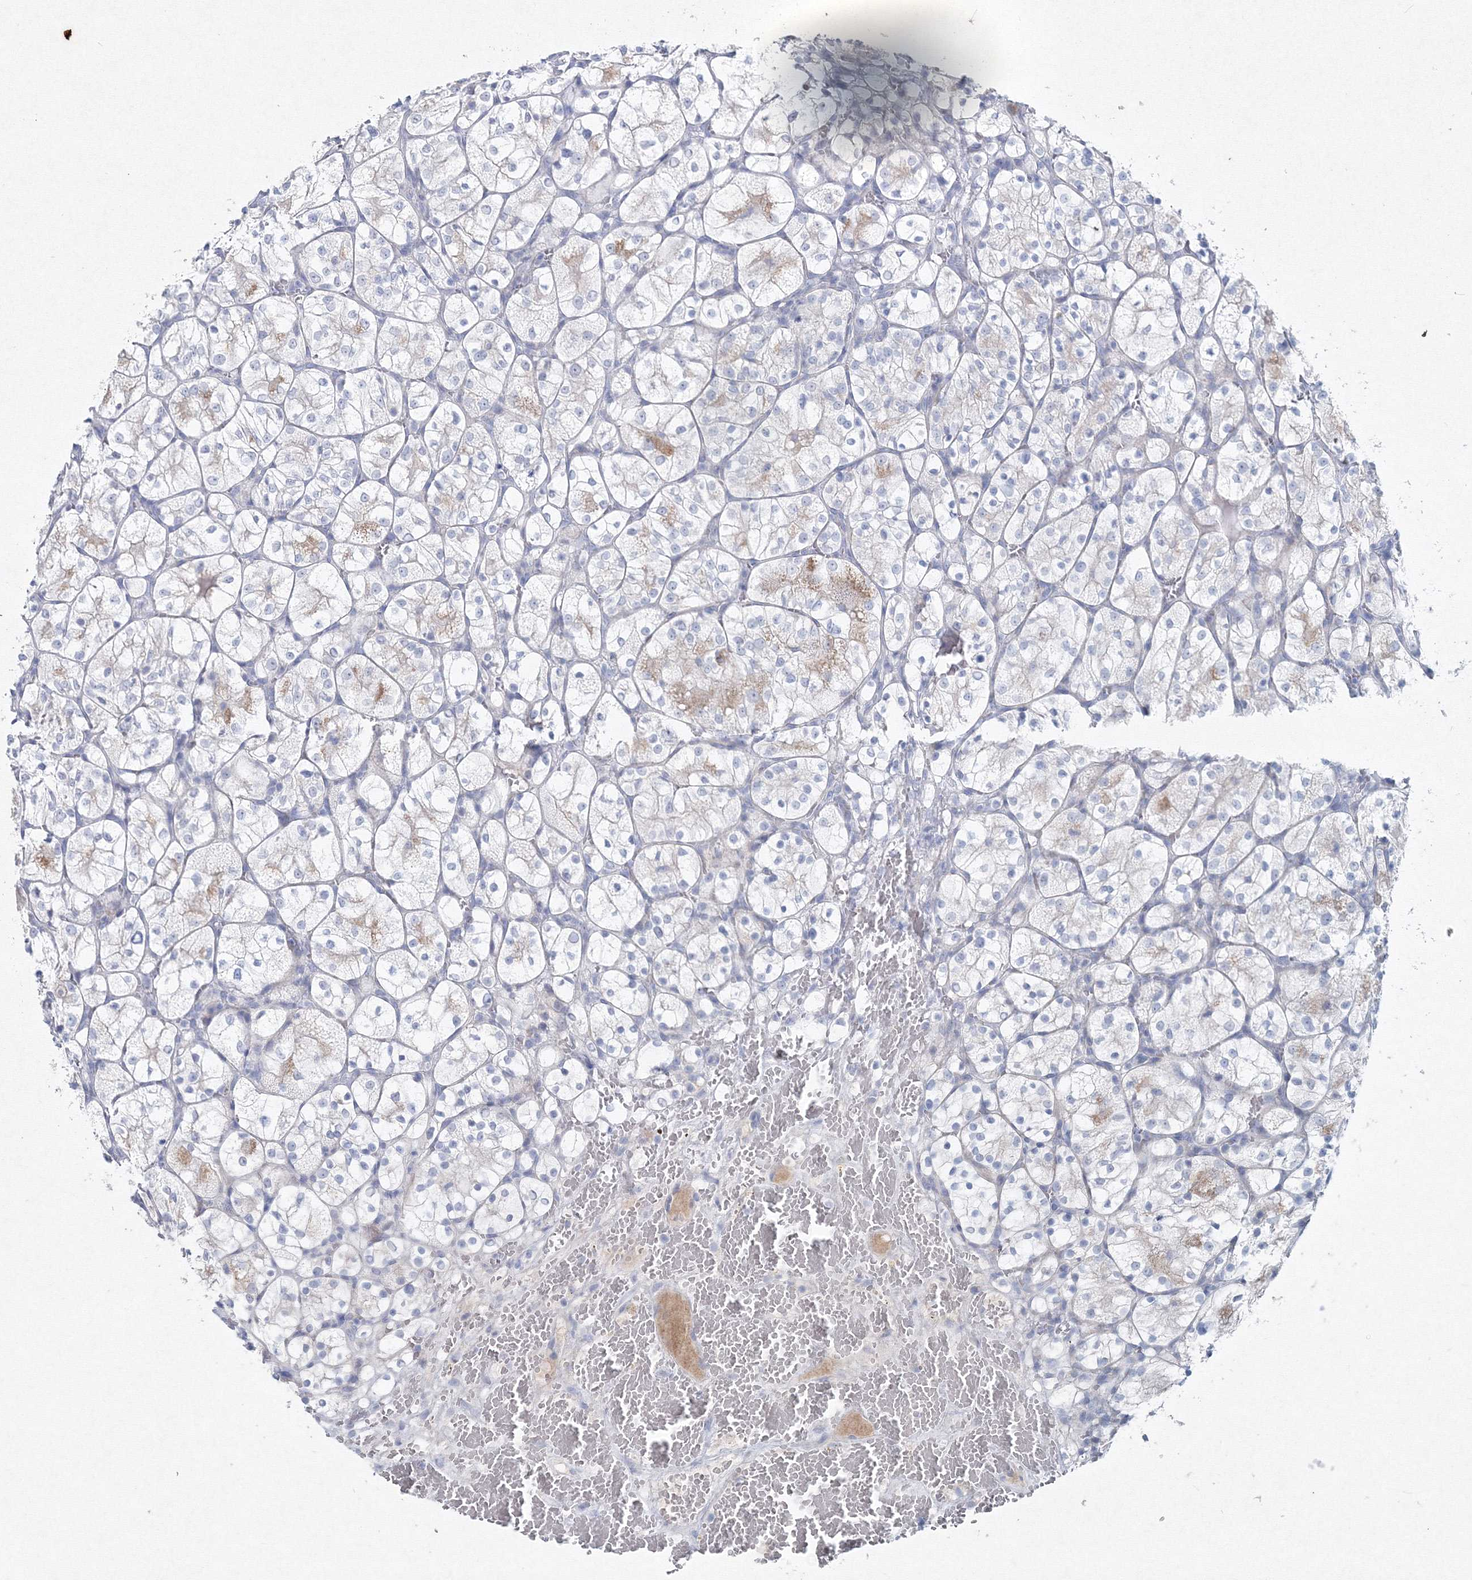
{"staining": {"intensity": "negative", "quantity": "none", "location": "none"}, "tissue": "renal cancer", "cell_type": "Tumor cells", "image_type": "cancer", "snomed": [{"axis": "morphology", "description": "Adenocarcinoma, NOS"}, {"axis": "topography", "description": "Kidney"}], "caption": "A high-resolution micrograph shows IHC staining of renal cancer, which exhibits no significant positivity in tumor cells. The staining was performed using DAB to visualize the protein expression in brown, while the nuclei were stained in blue with hematoxylin (Magnification: 20x).", "gene": "GCKR", "patient": {"sex": "female", "age": 69}}